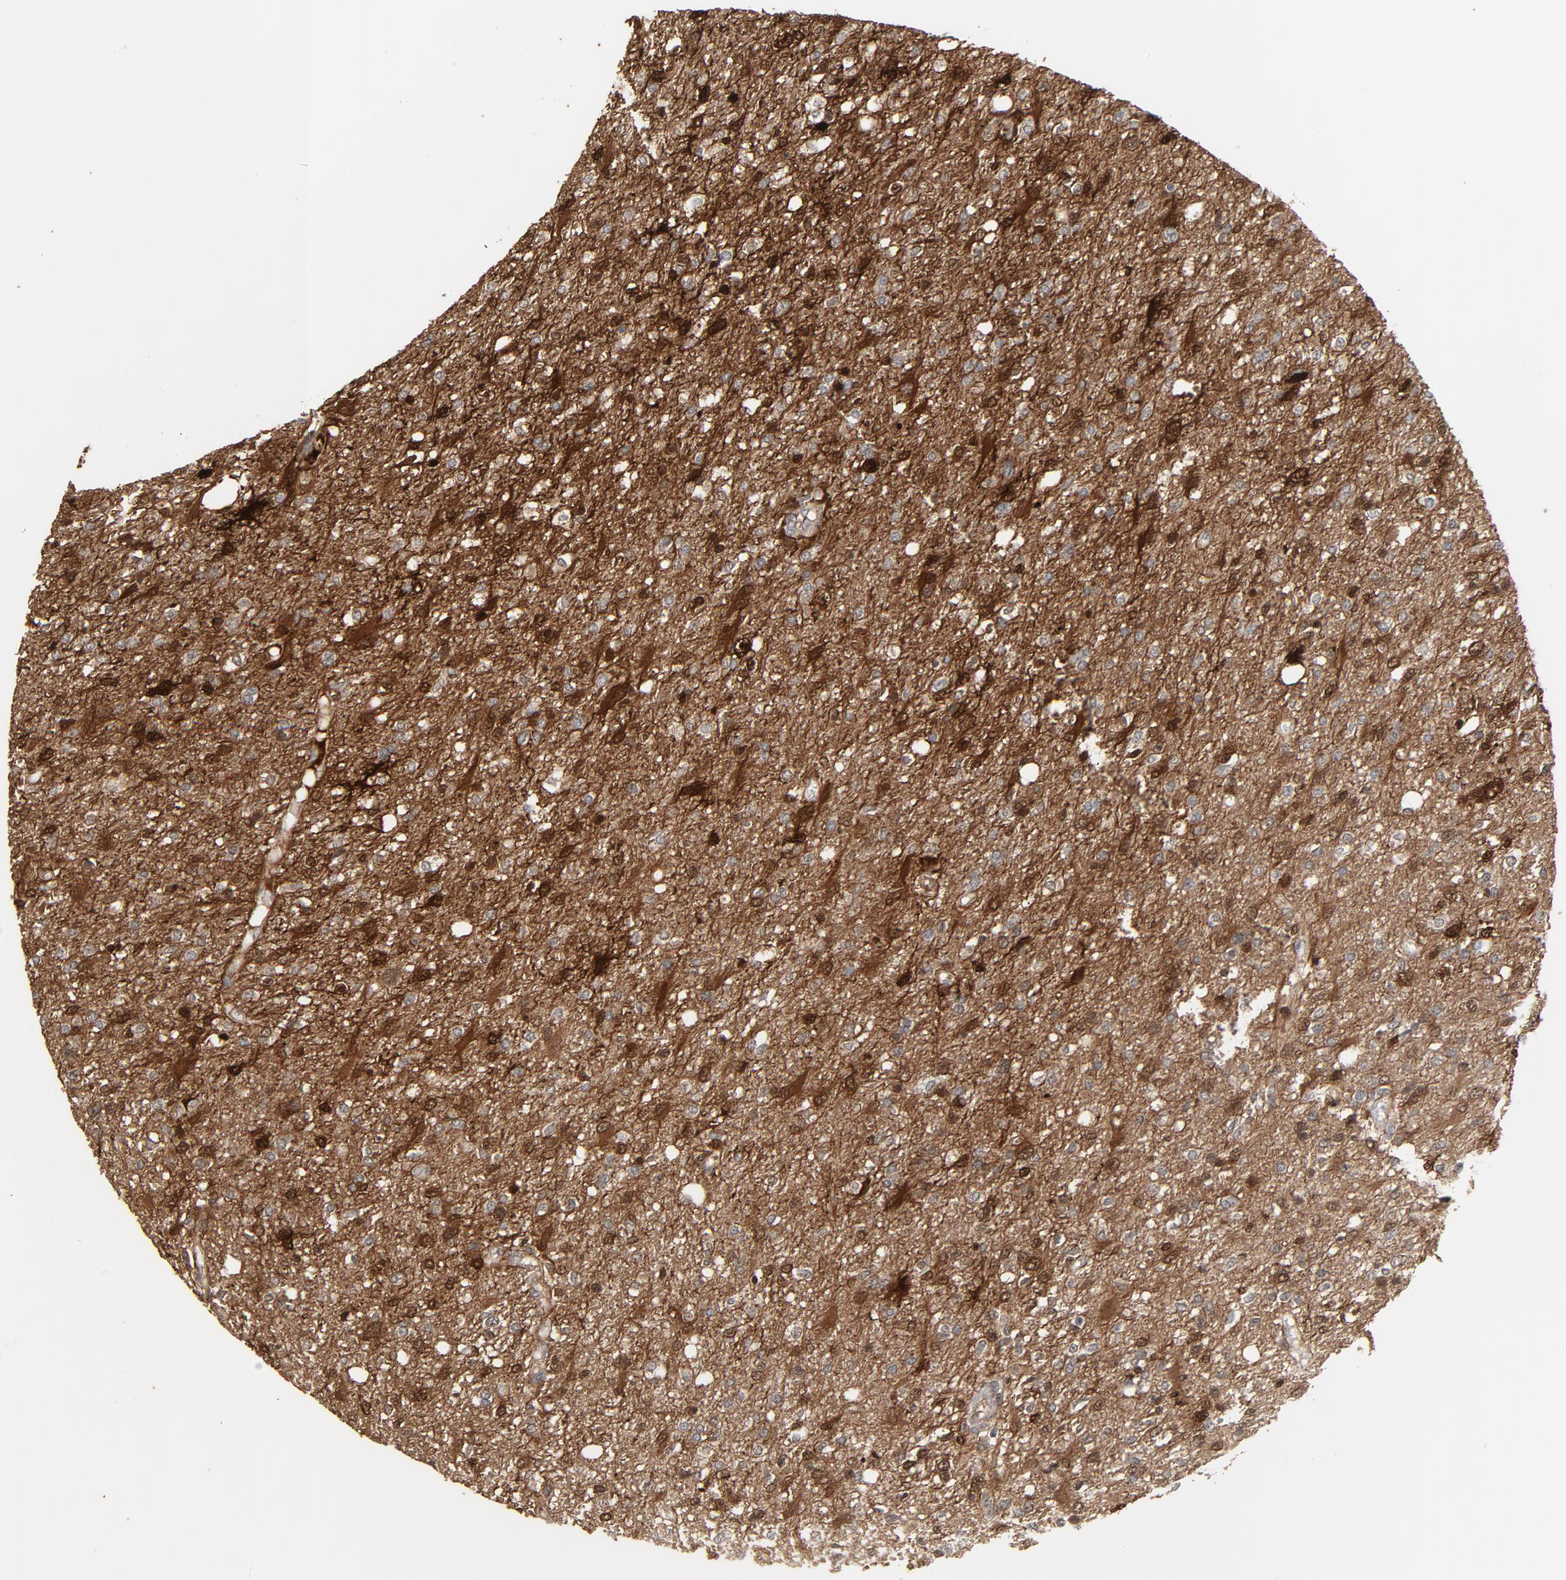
{"staining": {"intensity": "strong", "quantity": ">75%", "location": "cytoplasmic/membranous,nuclear"}, "tissue": "glioma", "cell_type": "Tumor cells", "image_type": "cancer", "snomed": [{"axis": "morphology", "description": "Glioma, malignant, High grade"}, {"axis": "topography", "description": "Cerebral cortex"}], "caption": "Human high-grade glioma (malignant) stained with a brown dye demonstrates strong cytoplasmic/membranous and nuclear positive staining in approximately >75% of tumor cells.", "gene": "MT3", "patient": {"sex": "male", "age": 76}}